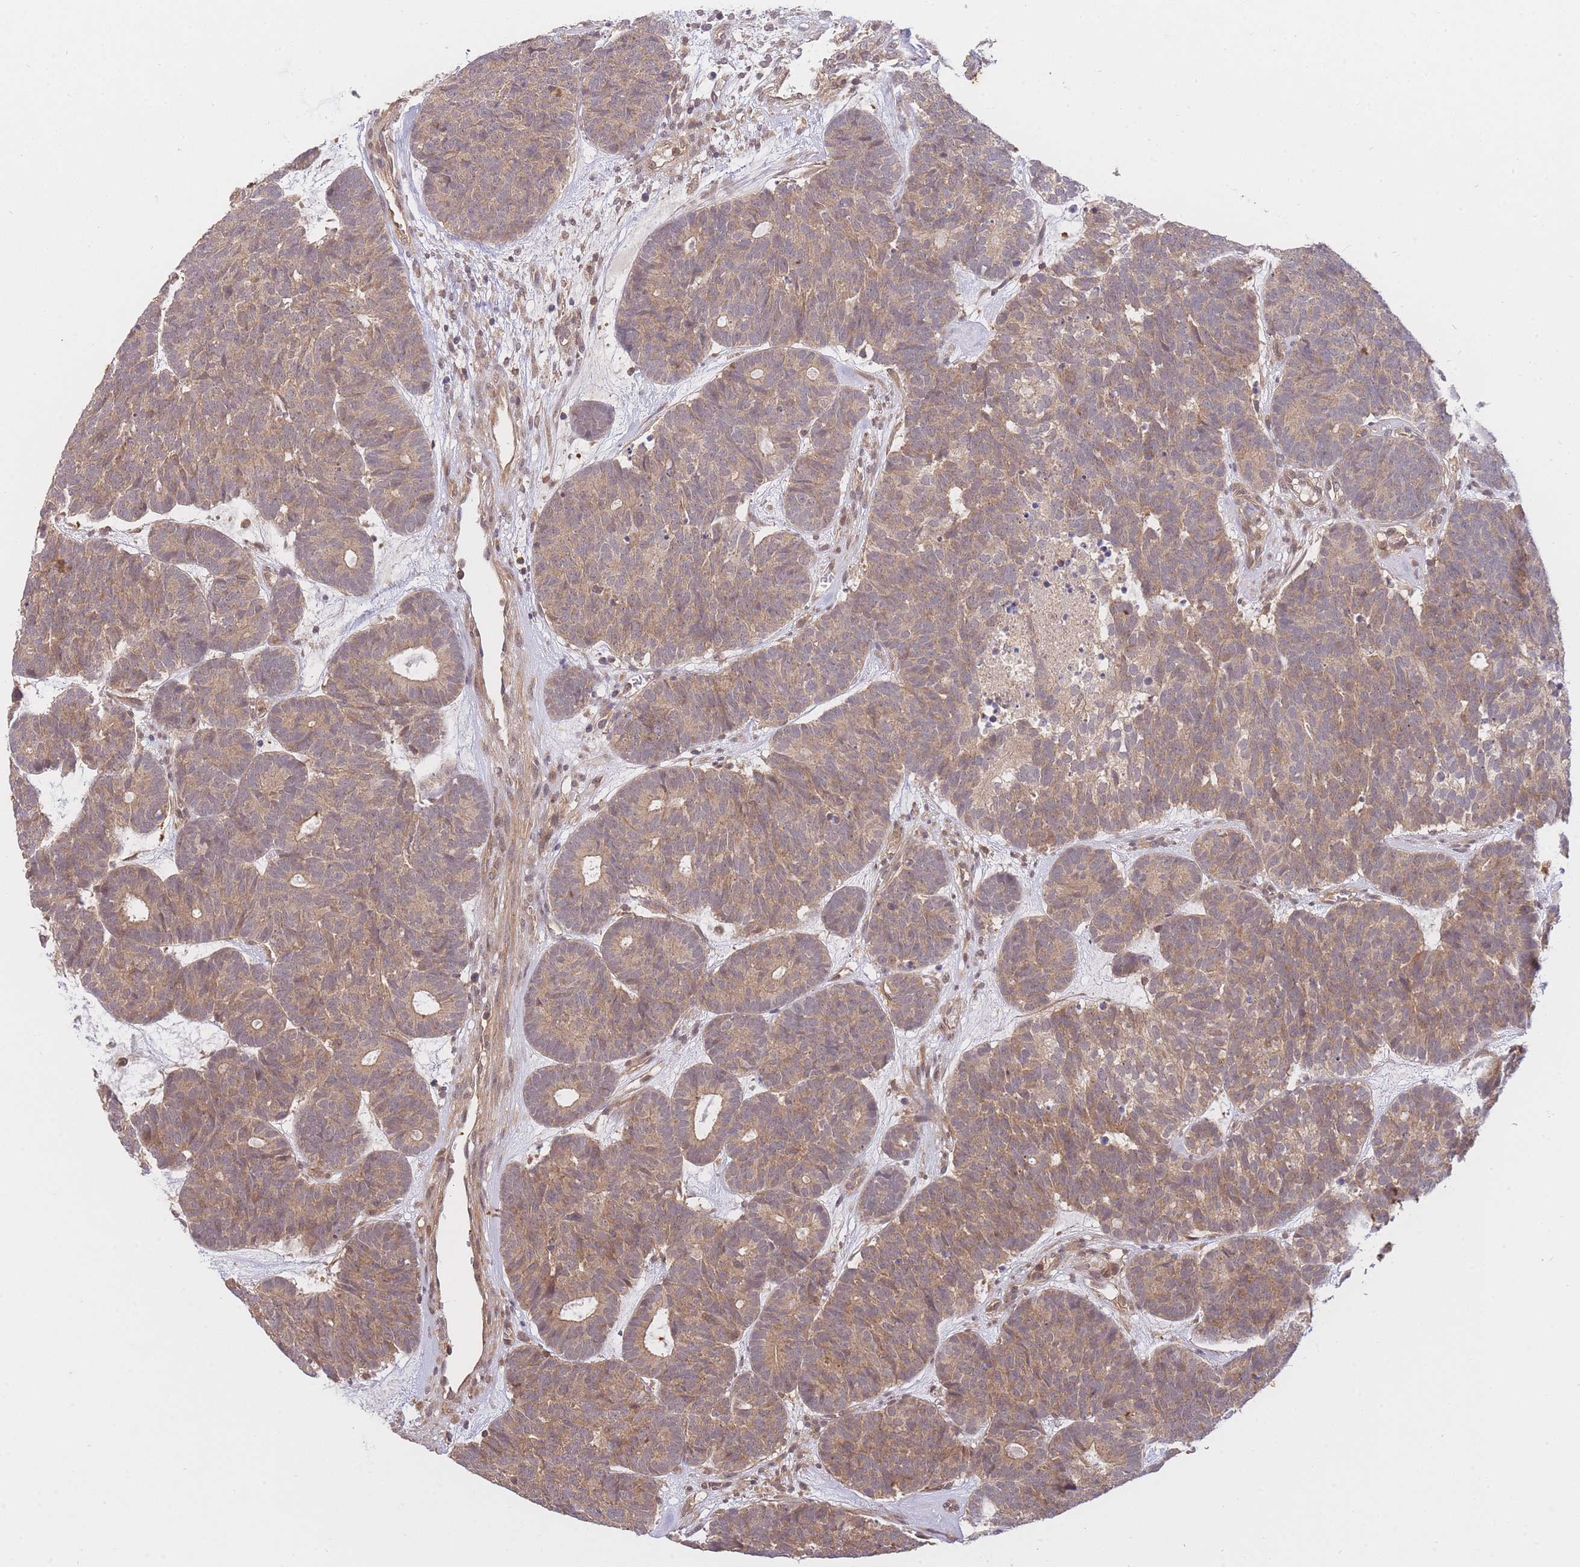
{"staining": {"intensity": "moderate", "quantity": ">75%", "location": "cytoplasmic/membranous,nuclear"}, "tissue": "head and neck cancer", "cell_type": "Tumor cells", "image_type": "cancer", "snomed": [{"axis": "morphology", "description": "Adenocarcinoma, NOS"}, {"axis": "topography", "description": "Head-Neck"}], "caption": "There is medium levels of moderate cytoplasmic/membranous and nuclear staining in tumor cells of head and neck adenocarcinoma, as demonstrated by immunohistochemical staining (brown color).", "gene": "ST8SIA4", "patient": {"sex": "female", "age": 81}}